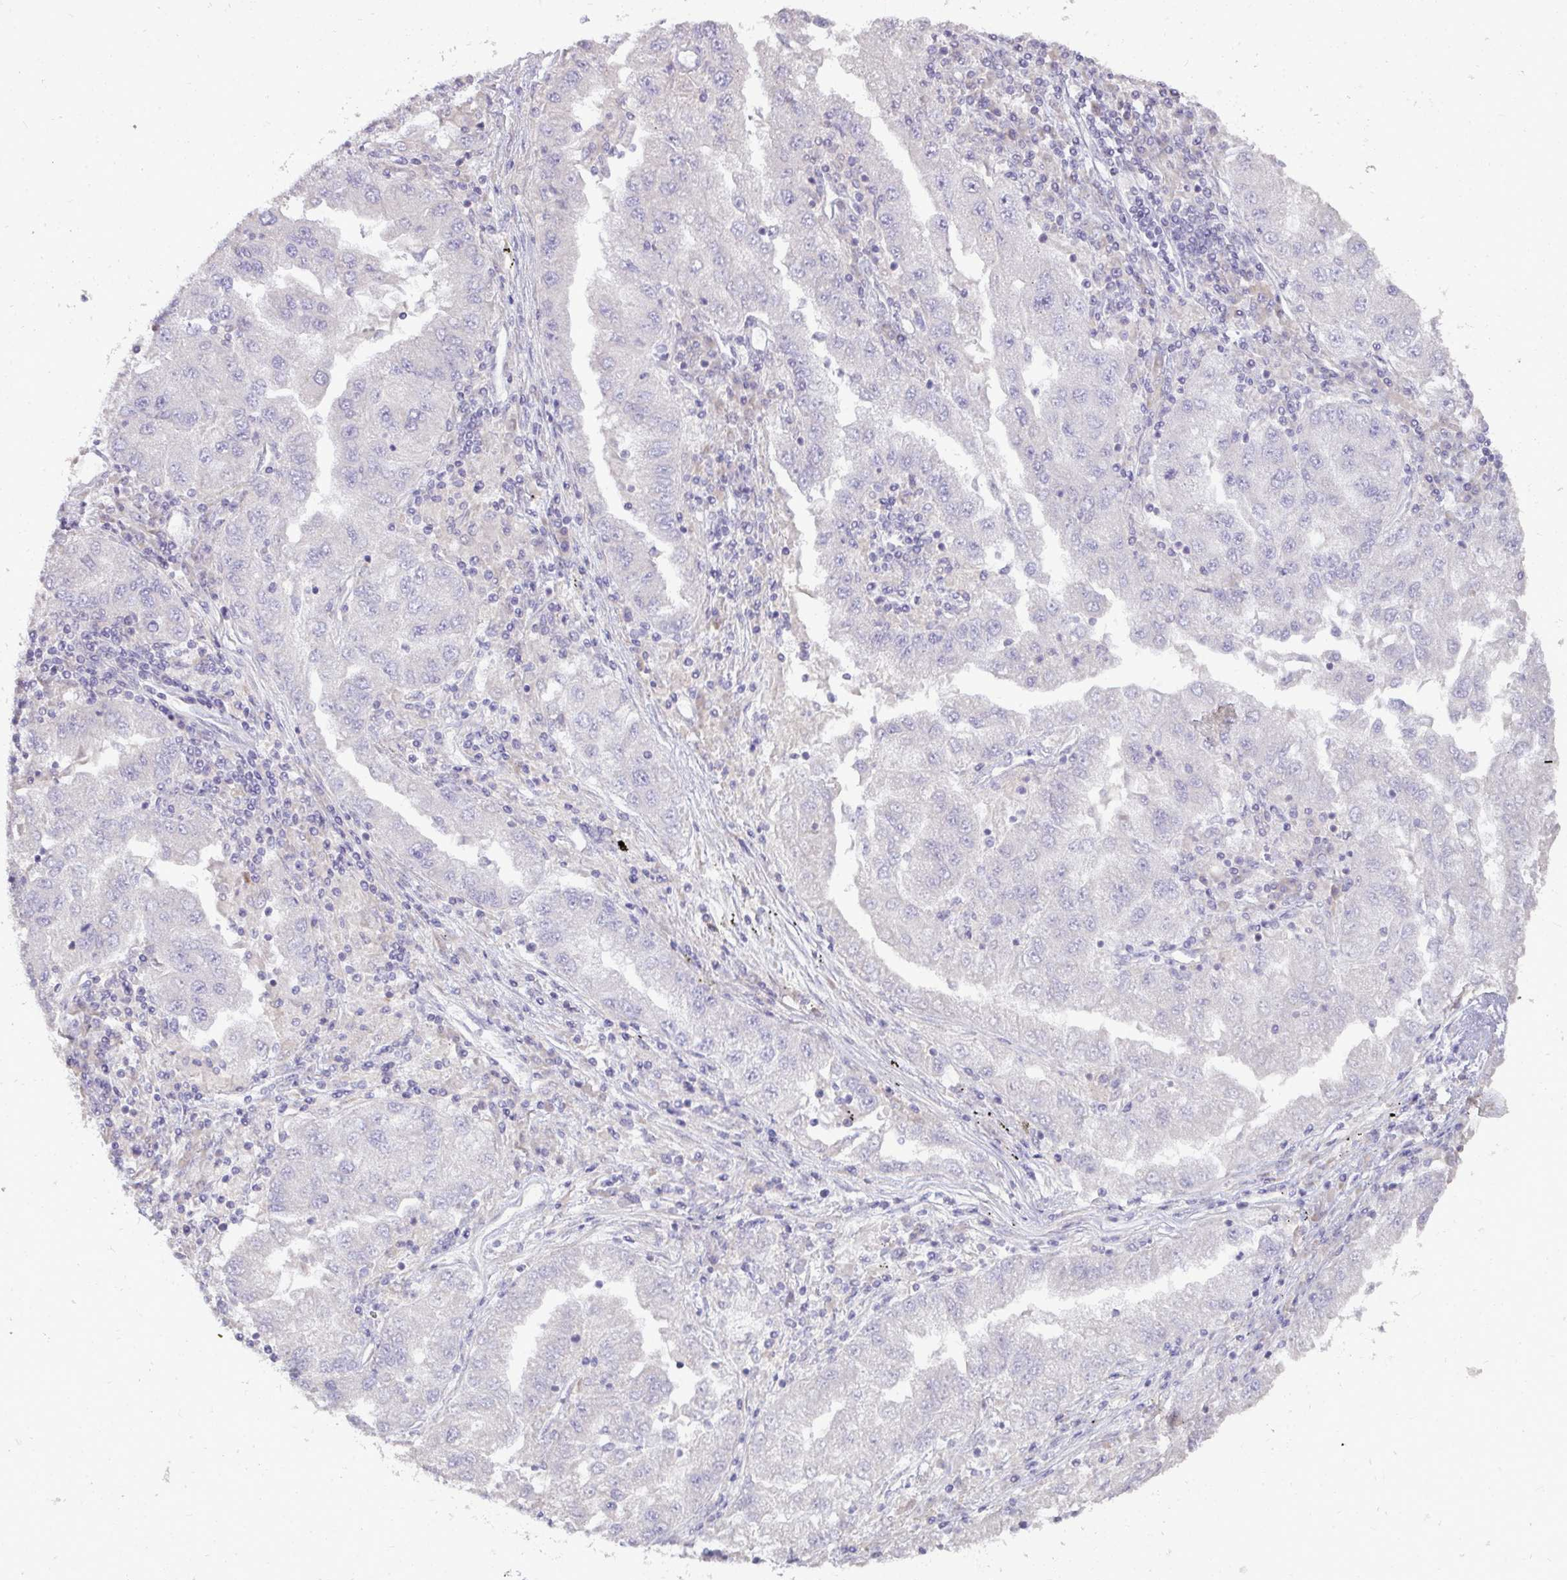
{"staining": {"intensity": "negative", "quantity": "none", "location": "none"}, "tissue": "lung cancer", "cell_type": "Tumor cells", "image_type": "cancer", "snomed": [{"axis": "morphology", "description": "Adenocarcinoma, NOS"}, {"axis": "morphology", "description": "Adenocarcinoma primary or metastatic"}, {"axis": "topography", "description": "Lung"}], "caption": "Histopathology image shows no significant protein staining in tumor cells of lung adenocarcinoma primary or metastatic.", "gene": "SH2D1B", "patient": {"sex": "male", "age": 74}}